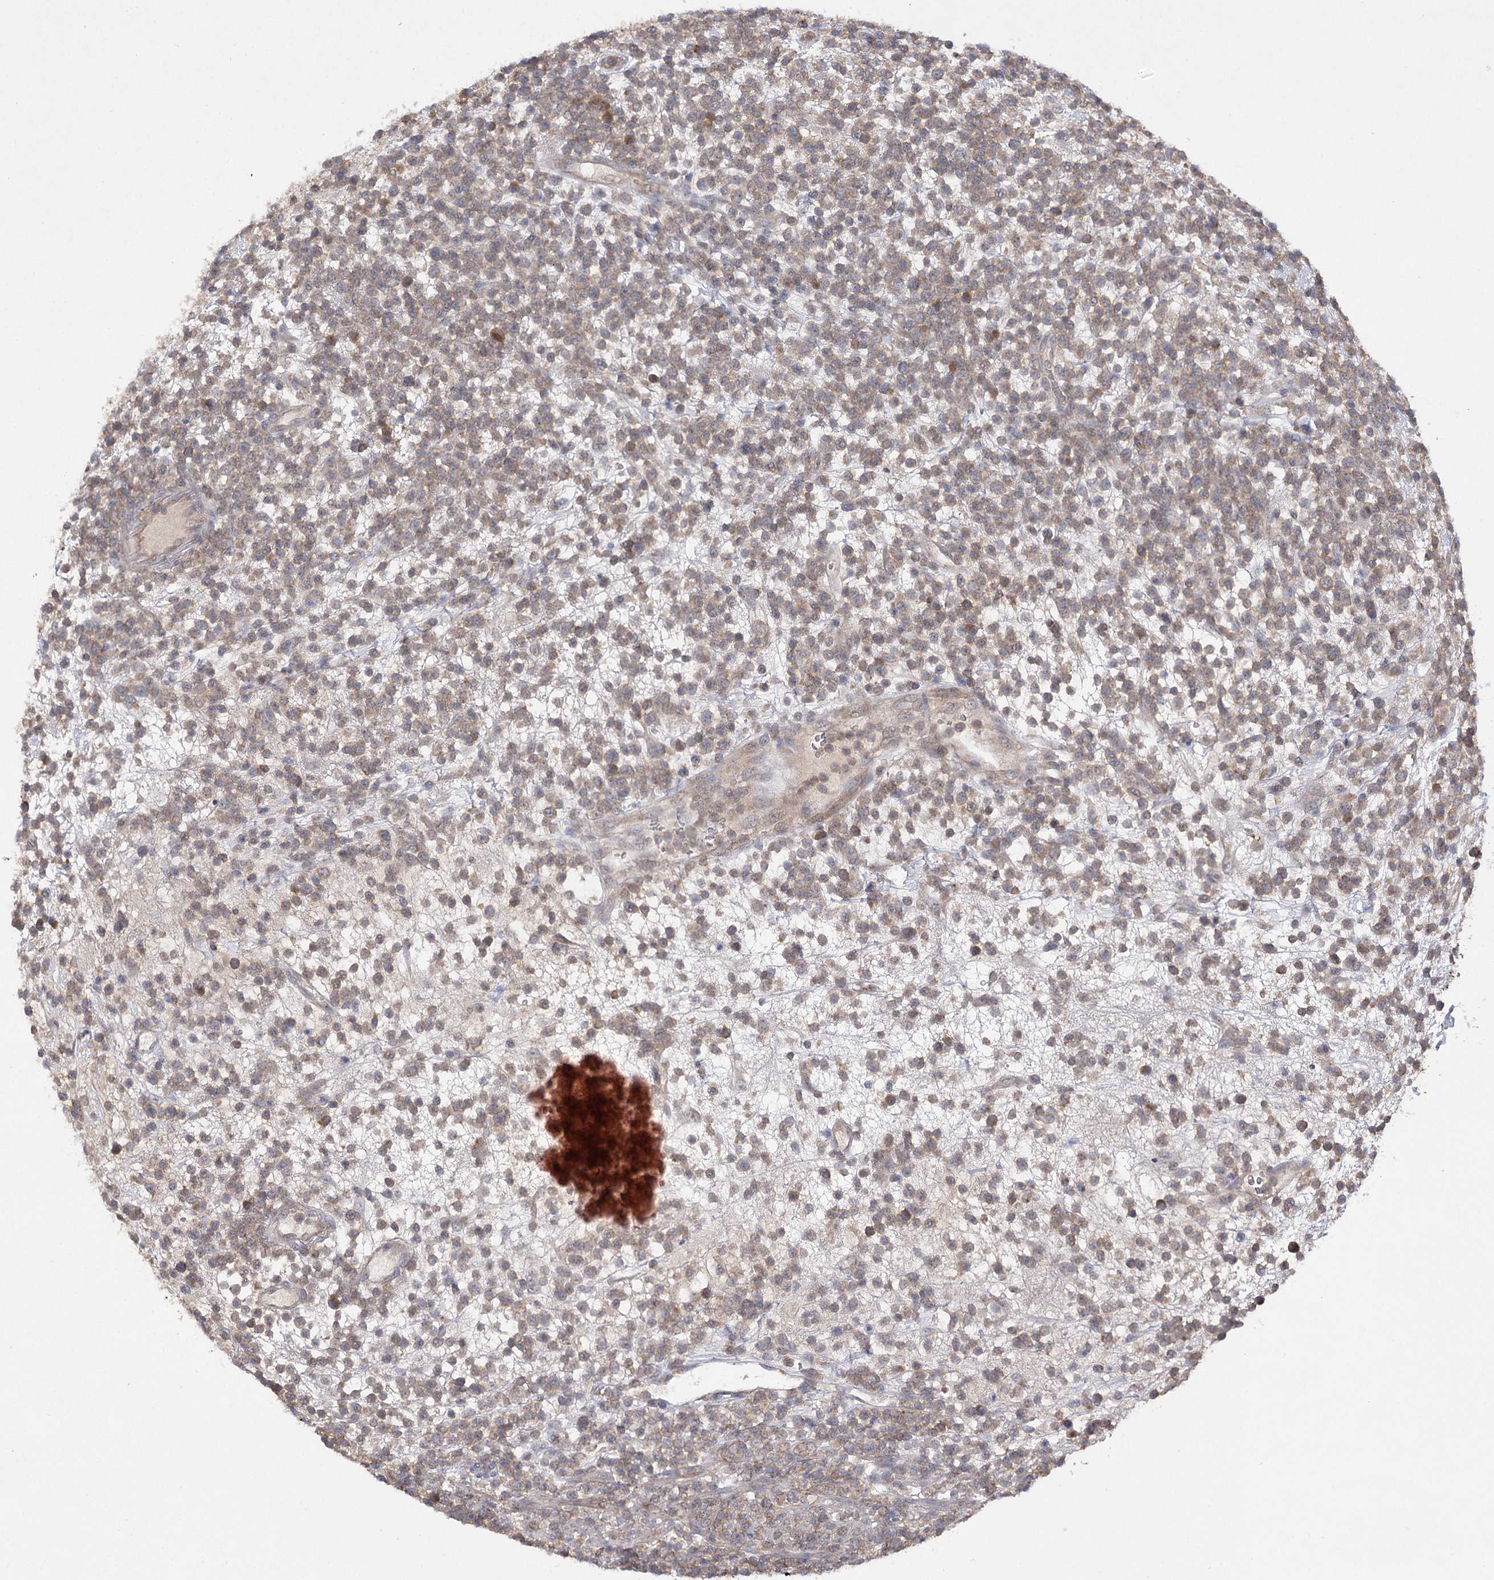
{"staining": {"intensity": "moderate", "quantity": ">75%", "location": "cytoplasmic/membranous"}, "tissue": "lymphoma", "cell_type": "Tumor cells", "image_type": "cancer", "snomed": [{"axis": "morphology", "description": "Malignant lymphoma, non-Hodgkin's type, High grade"}, {"axis": "topography", "description": "Colon"}], "caption": "High-grade malignant lymphoma, non-Hodgkin's type stained with a brown dye displays moderate cytoplasmic/membranous positive positivity in about >75% of tumor cells.", "gene": "BCR", "patient": {"sex": "female", "age": 53}}